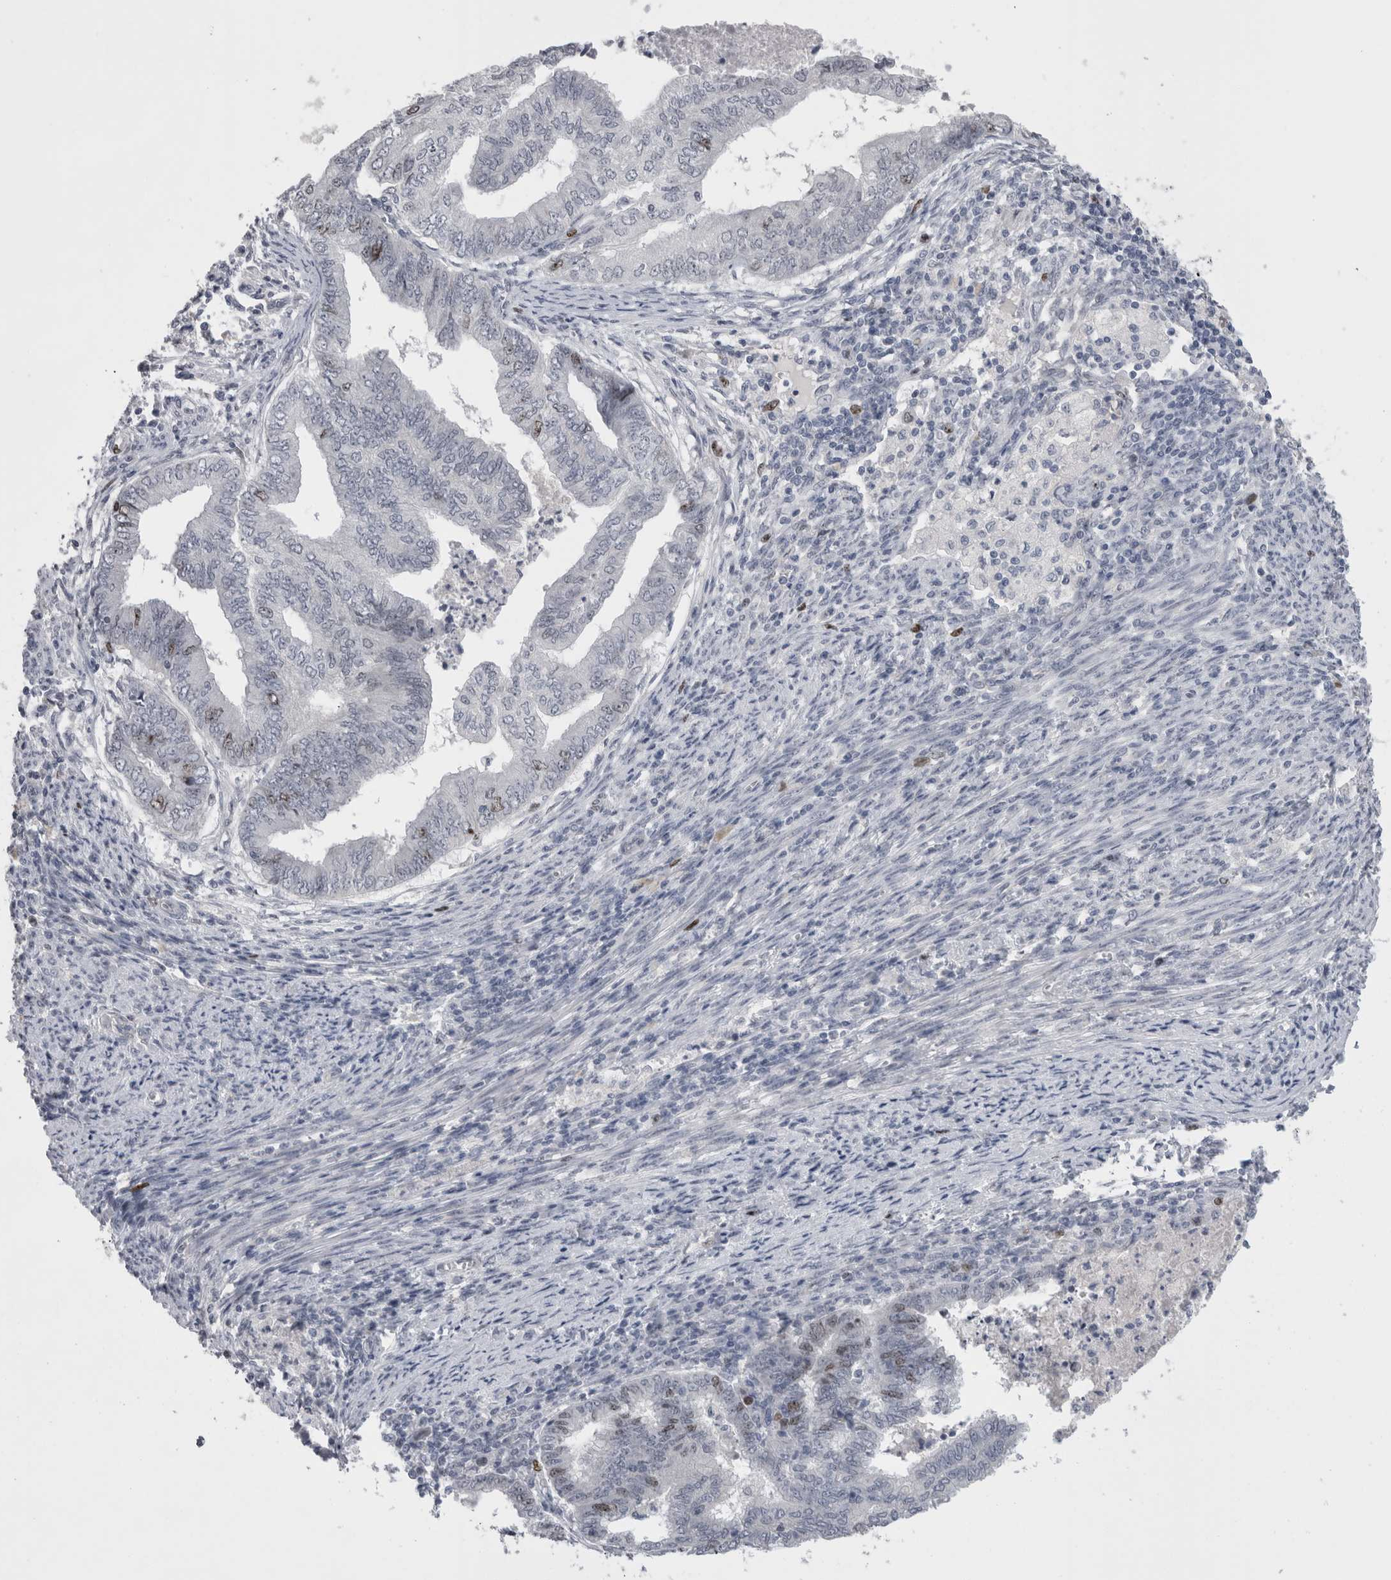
{"staining": {"intensity": "moderate", "quantity": "<25%", "location": "nuclear"}, "tissue": "endometrial cancer", "cell_type": "Tumor cells", "image_type": "cancer", "snomed": [{"axis": "morphology", "description": "Polyp, NOS"}, {"axis": "morphology", "description": "Adenocarcinoma, NOS"}, {"axis": "morphology", "description": "Adenoma, NOS"}, {"axis": "topography", "description": "Endometrium"}], "caption": "IHC of human endometrial cancer exhibits low levels of moderate nuclear expression in approximately <25% of tumor cells. The staining was performed using DAB (3,3'-diaminobenzidine) to visualize the protein expression in brown, while the nuclei were stained in blue with hematoxylin (Magnification: 20x).", "gene": "KIF18B", "patient": {"sex": "female", "age": 79}}